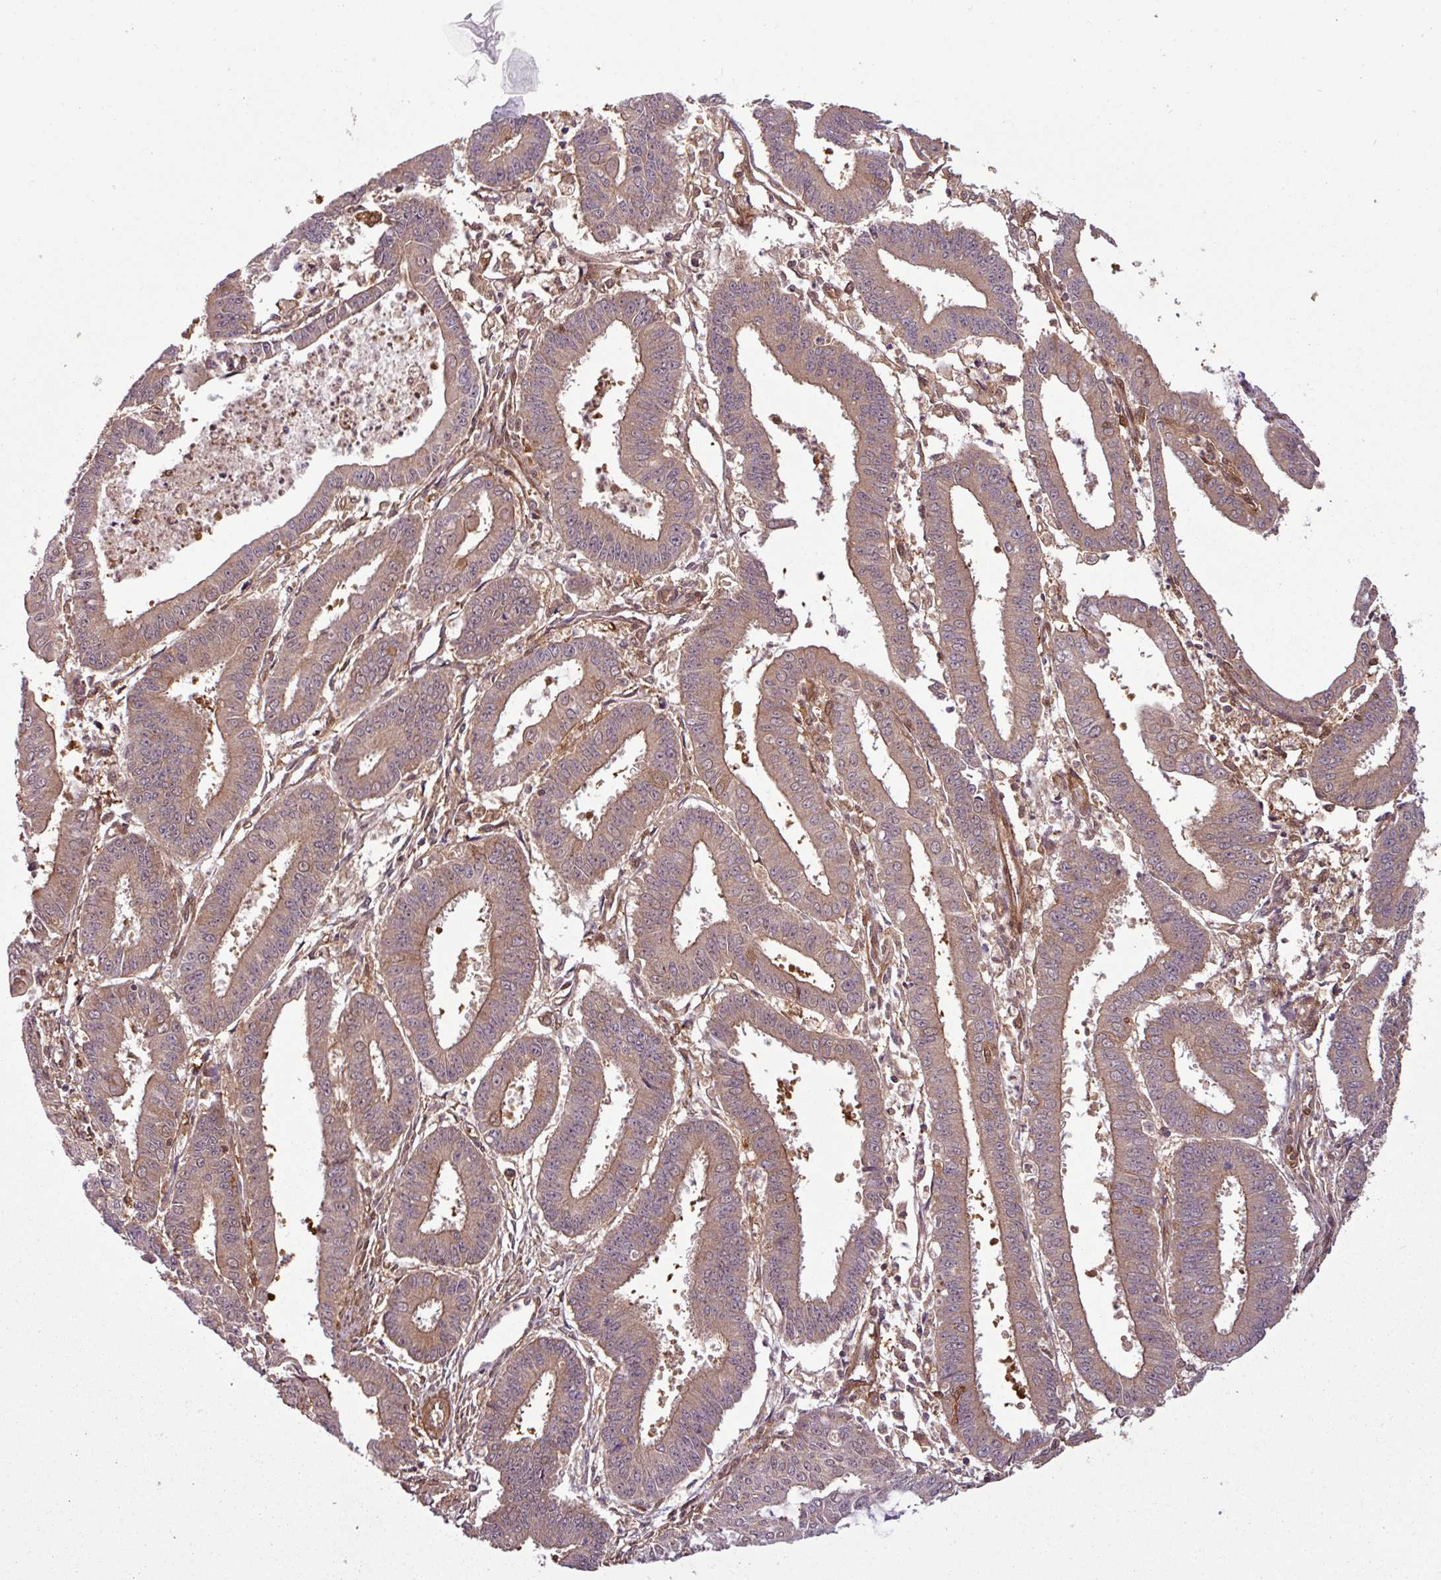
{"staining": {"intensity": "weak", "quantity": ">75%", "location": "cytoplasmic/membranous"}, "tissue": "endometrial cancer", "cell_type": "Tumor cells", "image_type": "cancer", "snomed": [{"axis": "morphology", "description": "Adenocarcinoma, NOS"}, {"axis": "topography", "description": "Endometrium"}], "caption": "An image of human endometrial cancer (adenocarcinoma) stained for a protein reveals weak cytoplasmic/membranous brown staining in tumor cells.", "gene": "SH3BGRL", "patient": {"sex": "female", "age": 73}}